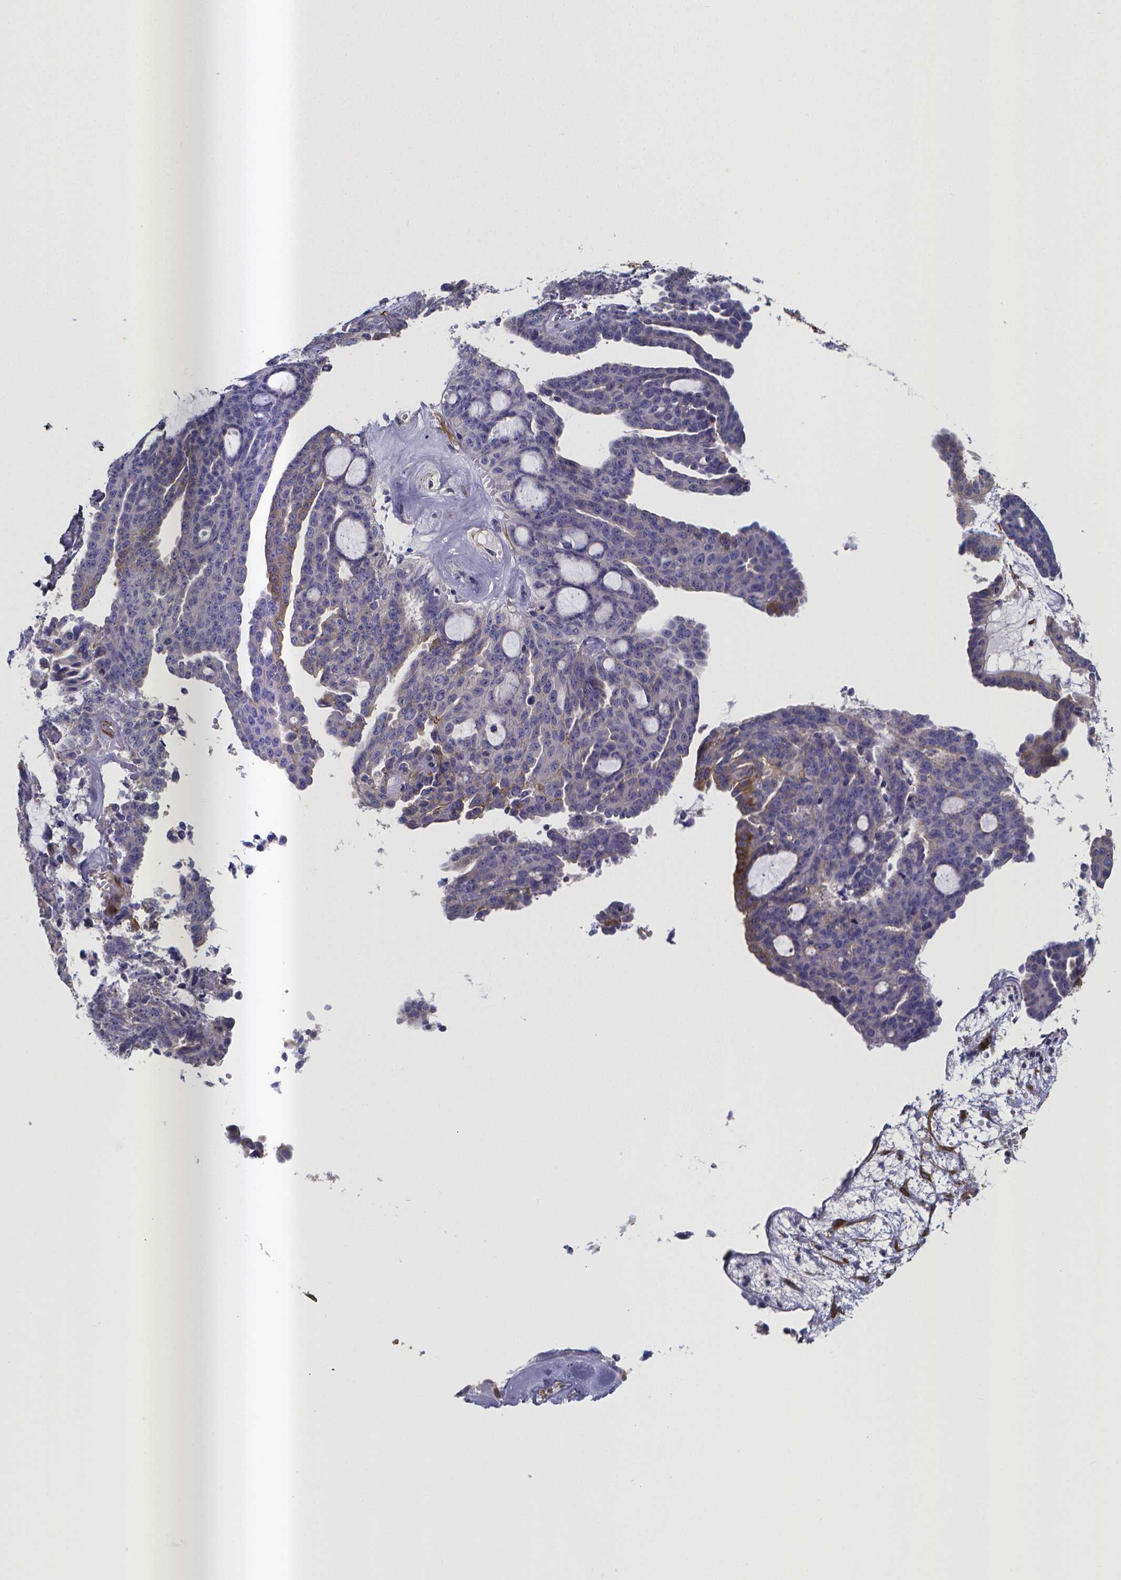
{"staining": {"intensity": "negative", "quantity": "none", "location": "none"}, "tissue": "ovarian cancer", "cell_type": "Tumor cells", "image_type": "cancer", "snomed": [{"axis": "morphology", "description": "Cystadenocarcinoma, serous, NOS"}, {"axis": "topography", "description": "Ovary"}], "caption": "Human ovarian cancer (serous cystadenocarcinoma) stained for a protein using IHC demonstrates no expression in tumor cells.", "gene": "RERG", "patient": {"sex": "female", "age": 71}}